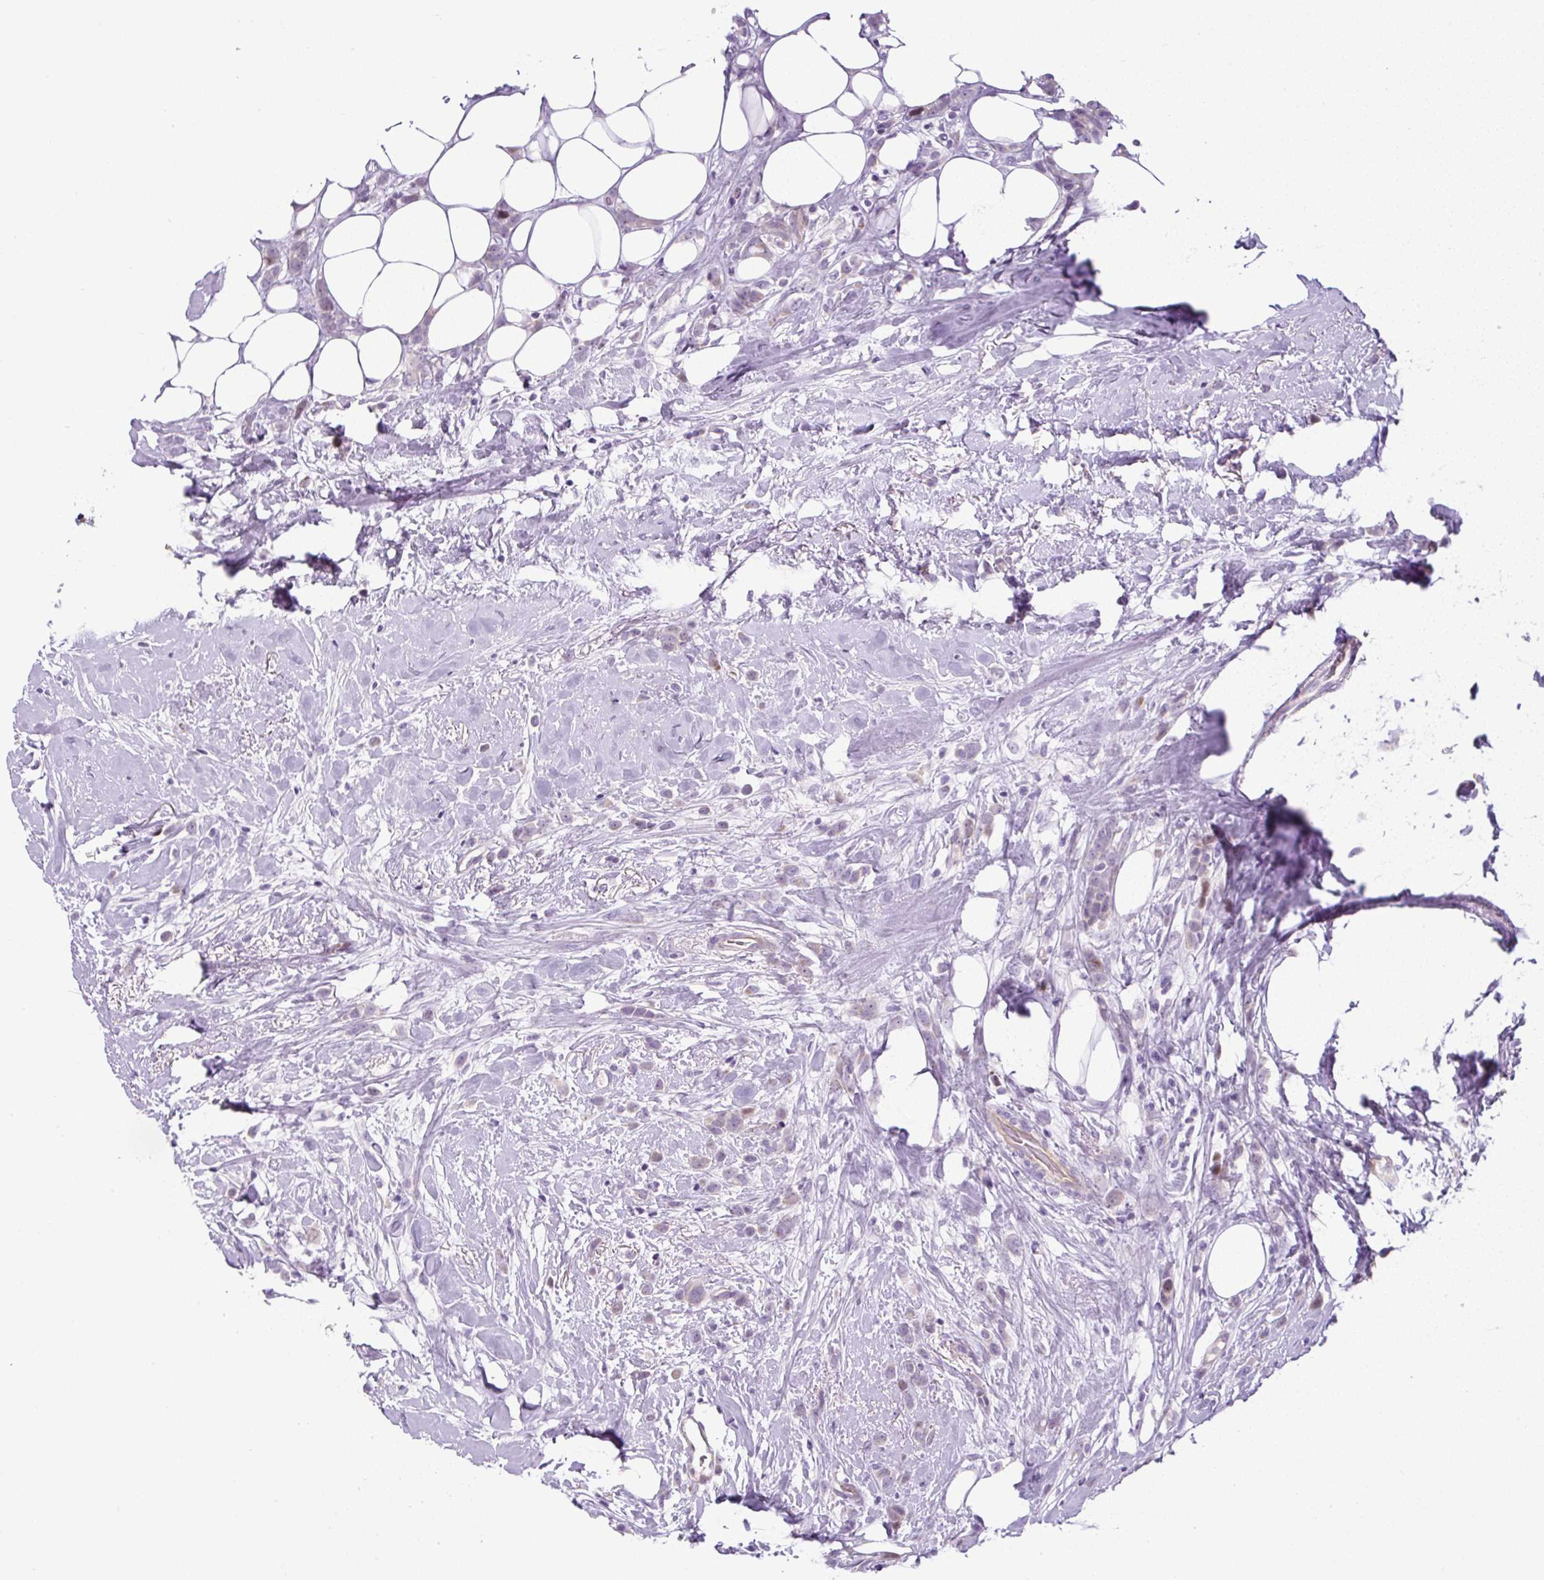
{"staining": {"intensity": "negative", "quantity": "none", "location": "none"}, "tissue": "breast cancer", "cell_type": "Tumor cells", "image_type": "cancer", "snomed": [{"axis": "morphology", "description": "Duct carcinoma"}, {"axis": "topography", "description": "Breast"}], "caption": "An image of breast infiltrating ductal carcinoma stained for a protein displays no brown staining in tumor cells. The staining is performed using DAB (3,3'-diaminobenzidine) brown chromogen with nuclei counter-stained in using hematoxylin.", "gene": "ADAMTS19", "patient": {"sex": "female", "age": 80}}